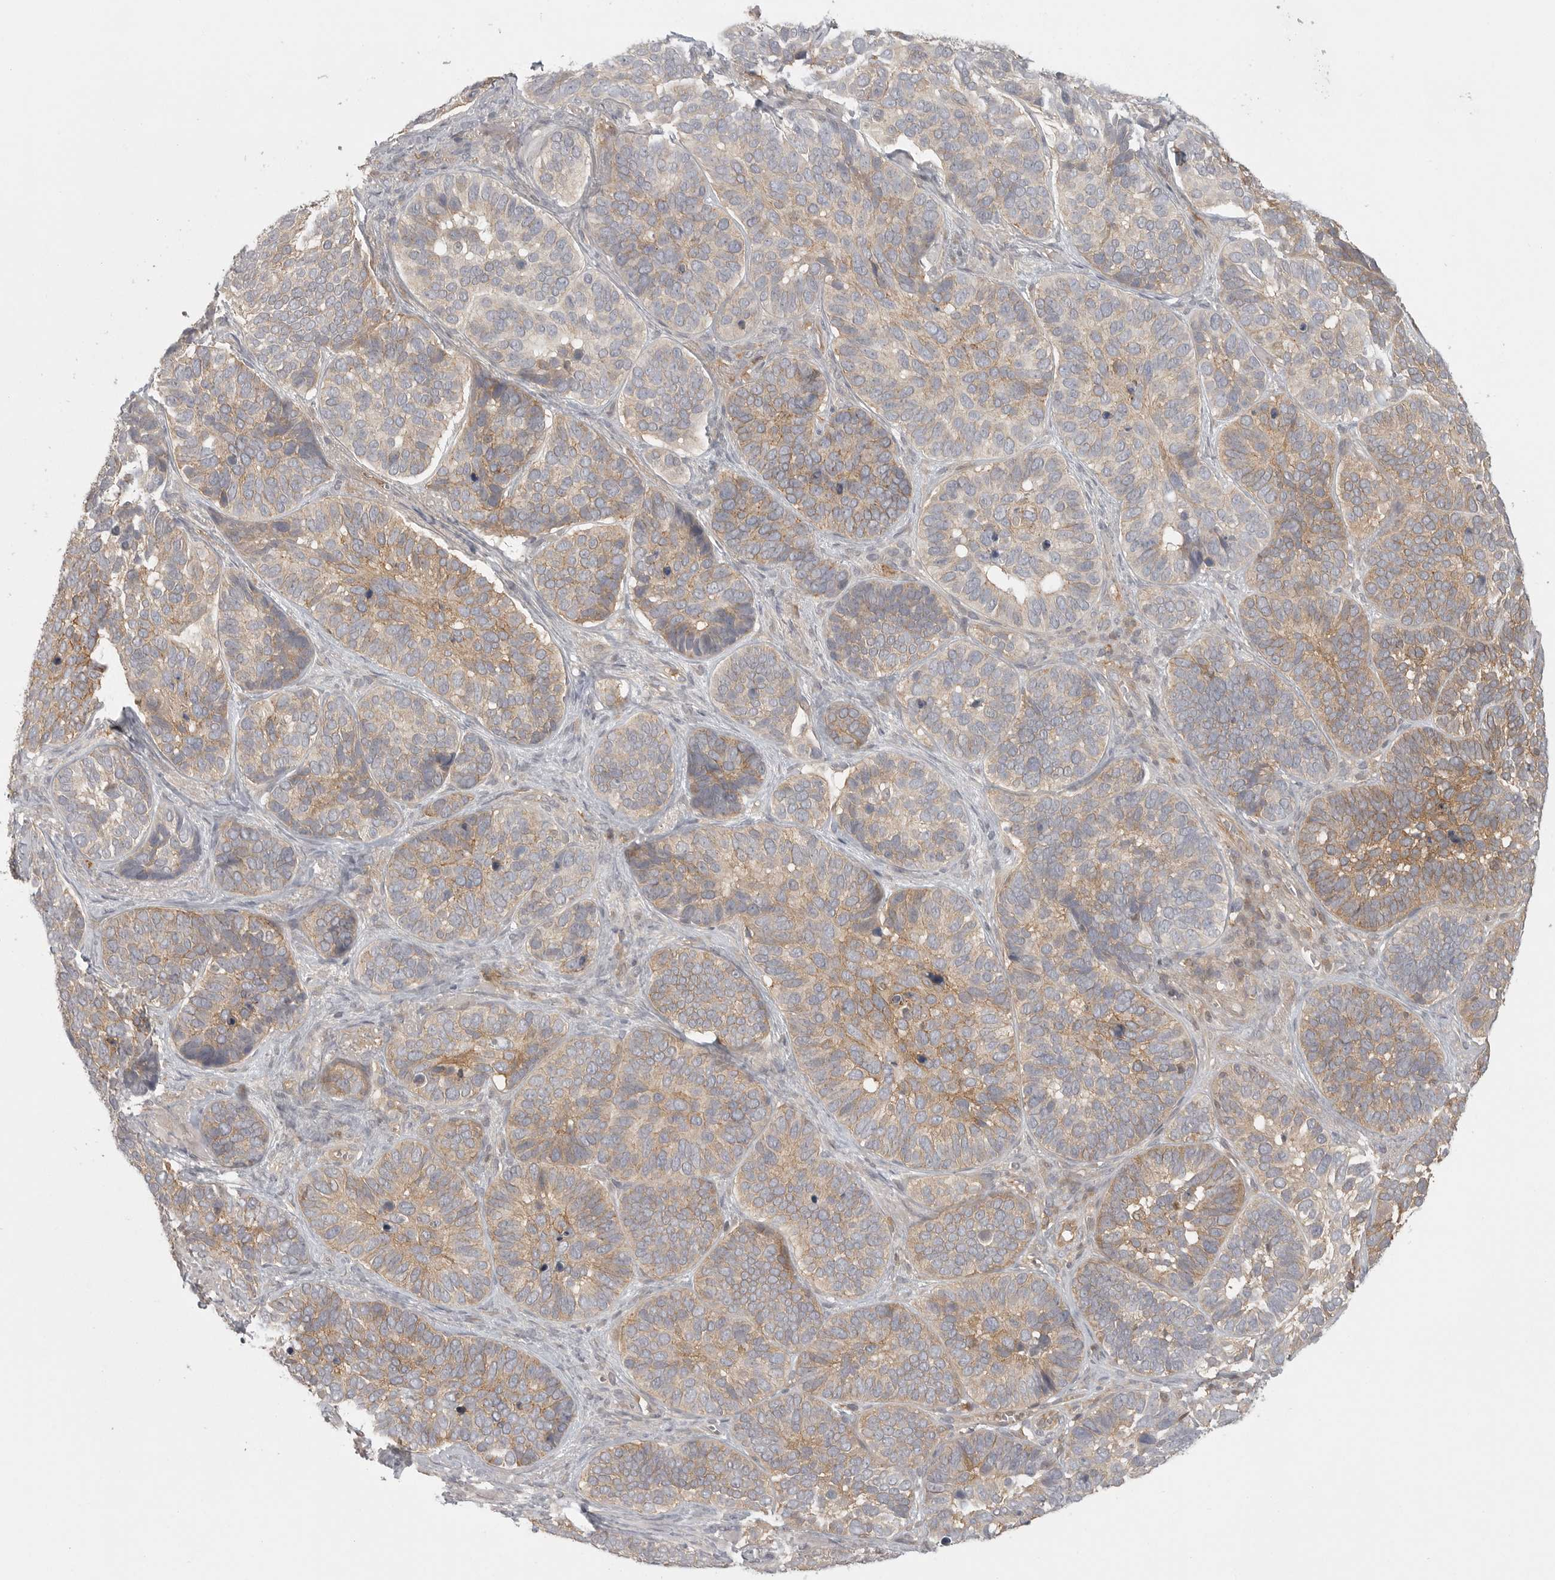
{"staining": {"intensity": "moderate", "quantity": "25%-75%", "location": "cytoplasmic/membranous"}, "tissue": "skin cancer", "cell_type": "Tumor cells", "image_type": "cancer", "snomed": [{"axis": "morphology", "description": "Basal cell carcinoma"}, {"axis": "topography", "description": "Skin"}], "caption": "Protein analysis of skin cancer (basal cell carcinoma) tissue shows moderate cytoplasmic/membranous positivity in about 25%-75% of tumor cells. (DAB (3,3'-diaminobenzidine) = brown stain, brightfield microscopy at high magnification).", "gene": "DBNL", "patient": {"sex": "male", "age": 62}}